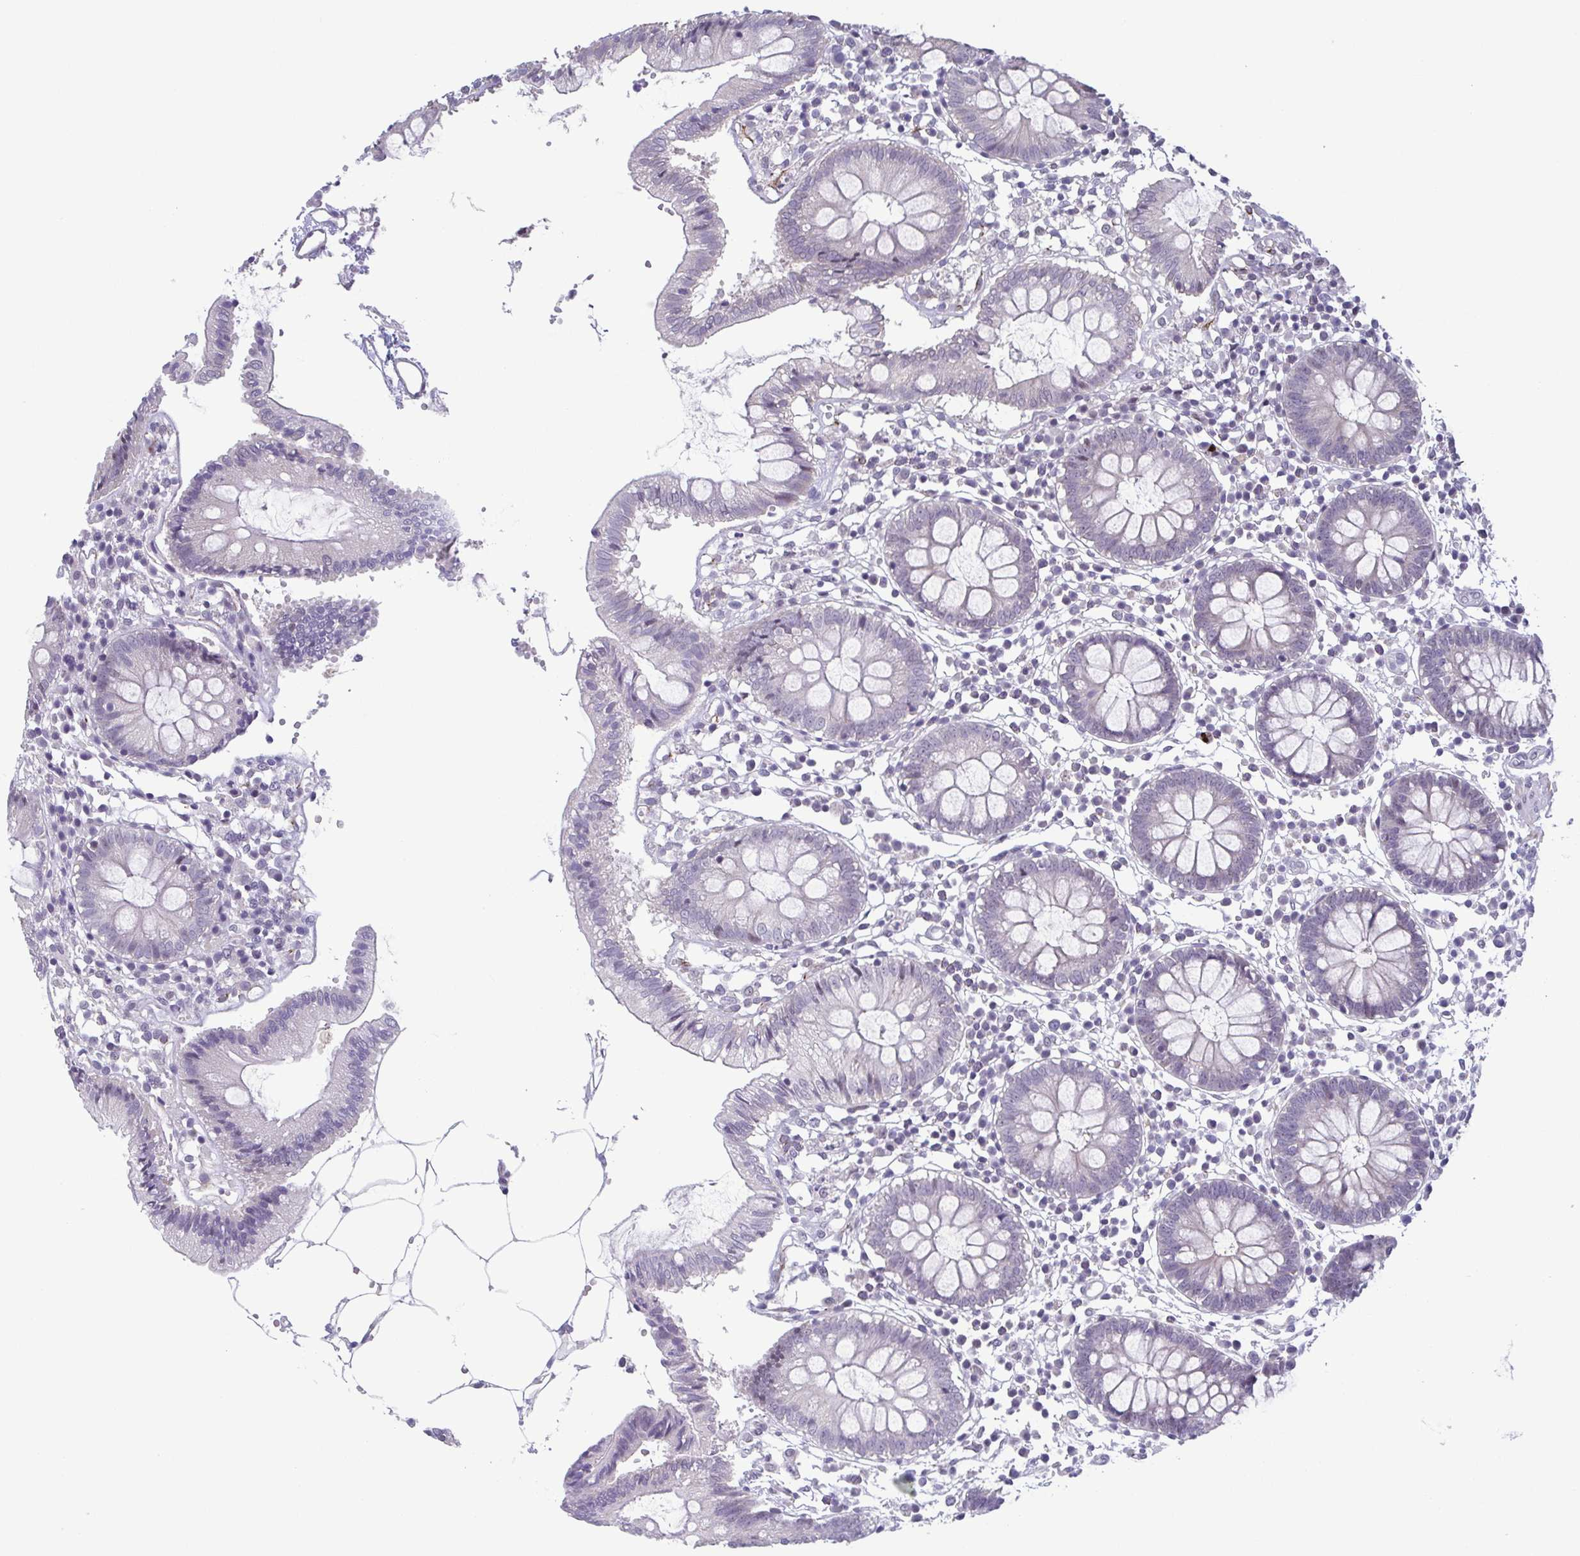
{"staining": {"intensity": "moderate", "quantity": "<25%", "location": "cytoplasmic/membranous"}, "tissue": "colon", "cell_type": "Endothelial cells", "image_type": "normal", "snomed": [{"axis": "morphology", "description": "Normal tissue, NOS"}, {"axis": "morphology", "description": "Adenocarcinoma, NOS"}, {"axis": "topography", "description": "Colon"}], "caption": "Immunohistochemical staining of normal human colon demonstrates <25% levels of moderate cytoplasmic/membranous protein positivity in about <25% of endothelial cells.", "gene": "TMEM92", "patient": {"sex": "male", "age": 83}}